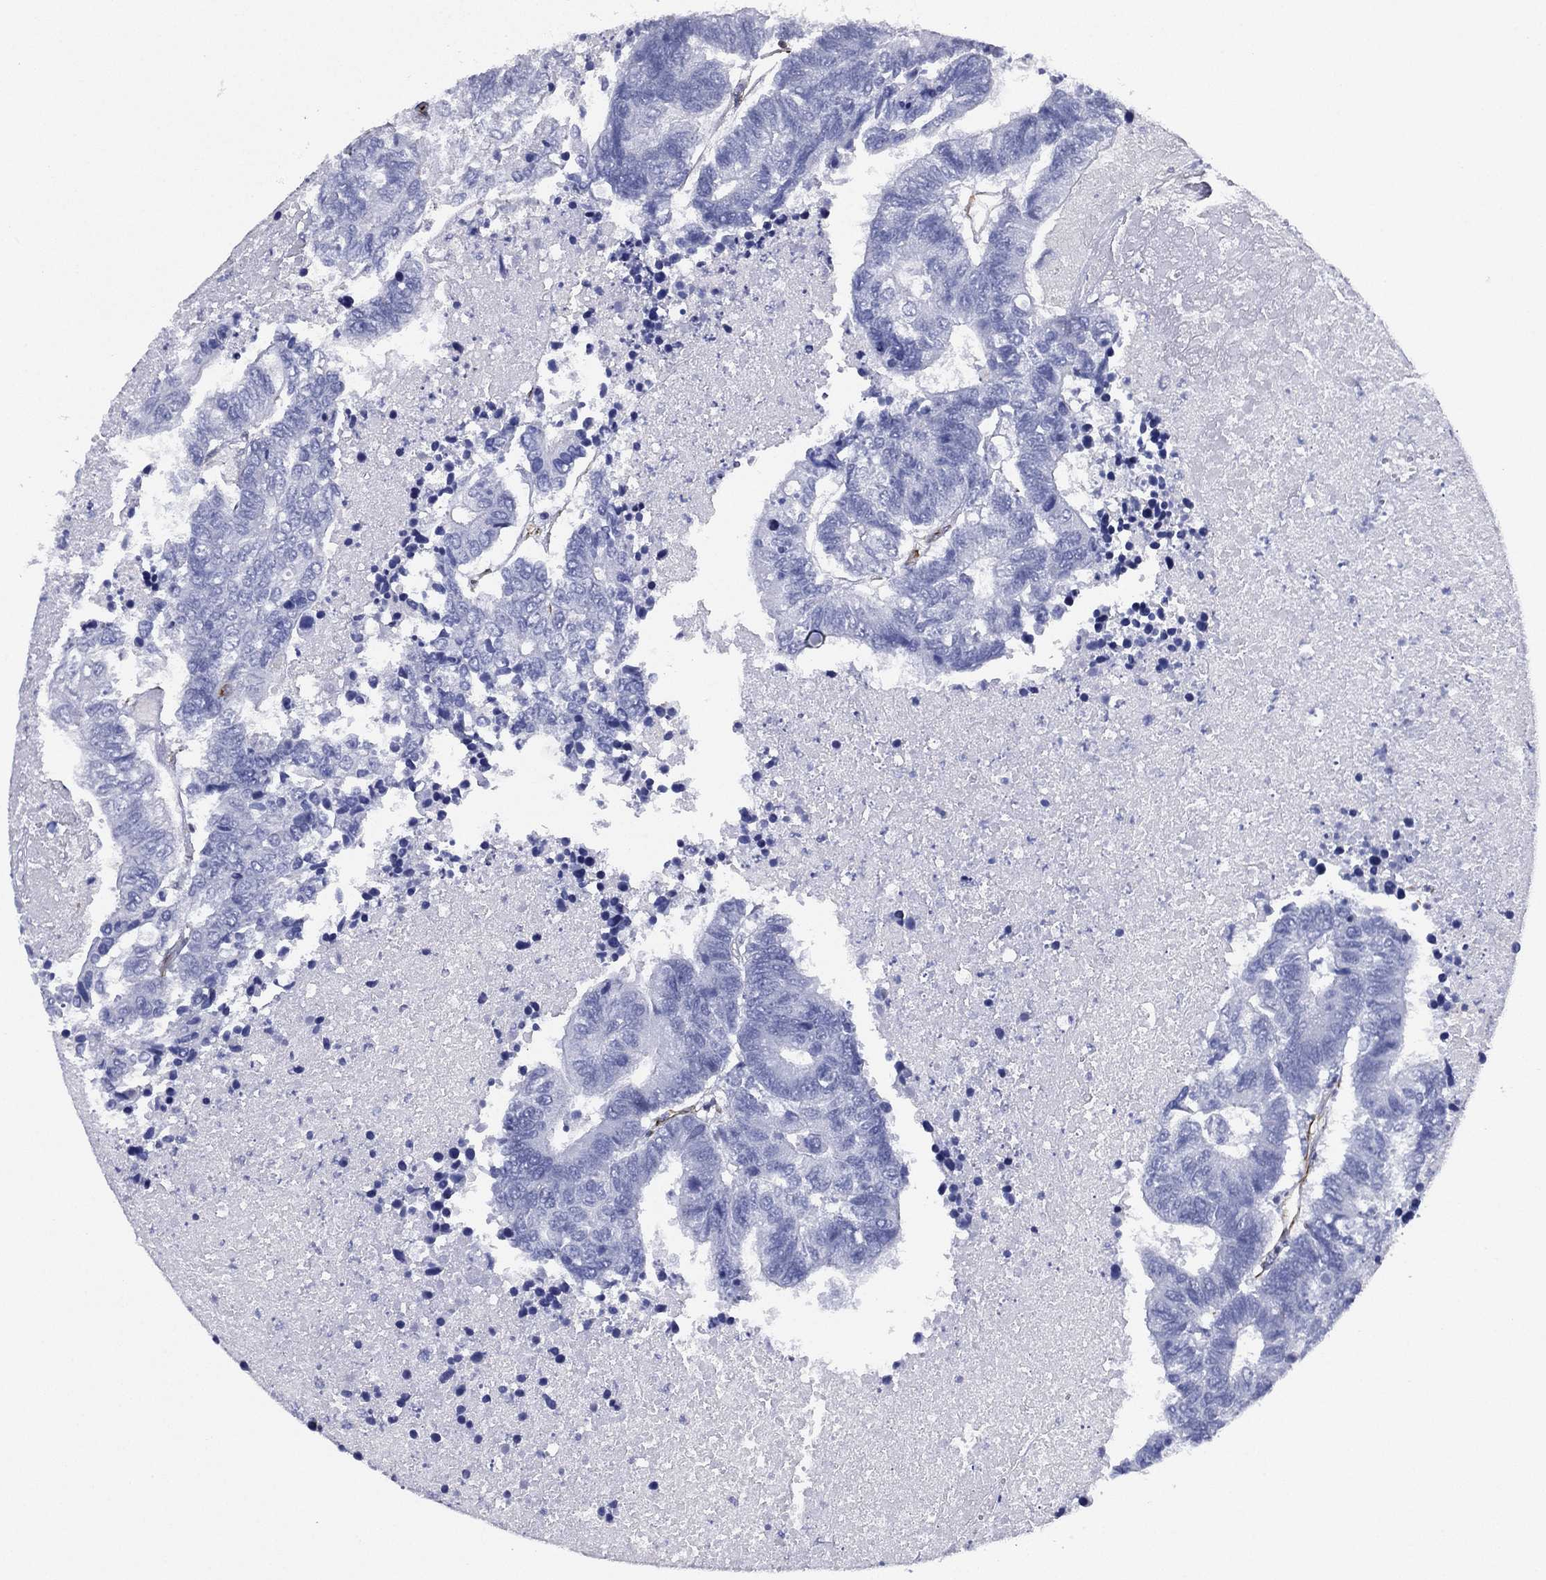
{"staining": {"intensity": "negative", "quantity": "none", "location": "none"}, "tissue": "colorectal cancer", "cell_type": "Tumor cells", "image_type": "cancer", "snomed": [{"axis": "morphology", "description": "Adenocarcinoma, NOS"}, {"axis": "topography", "description": "Colon"}], "caption": "Tumor cells are negative for protein expression in human colorectal adenocarcinoma.", "gene": "MAS1", "patient": {"sex": "female", "age": 48}}